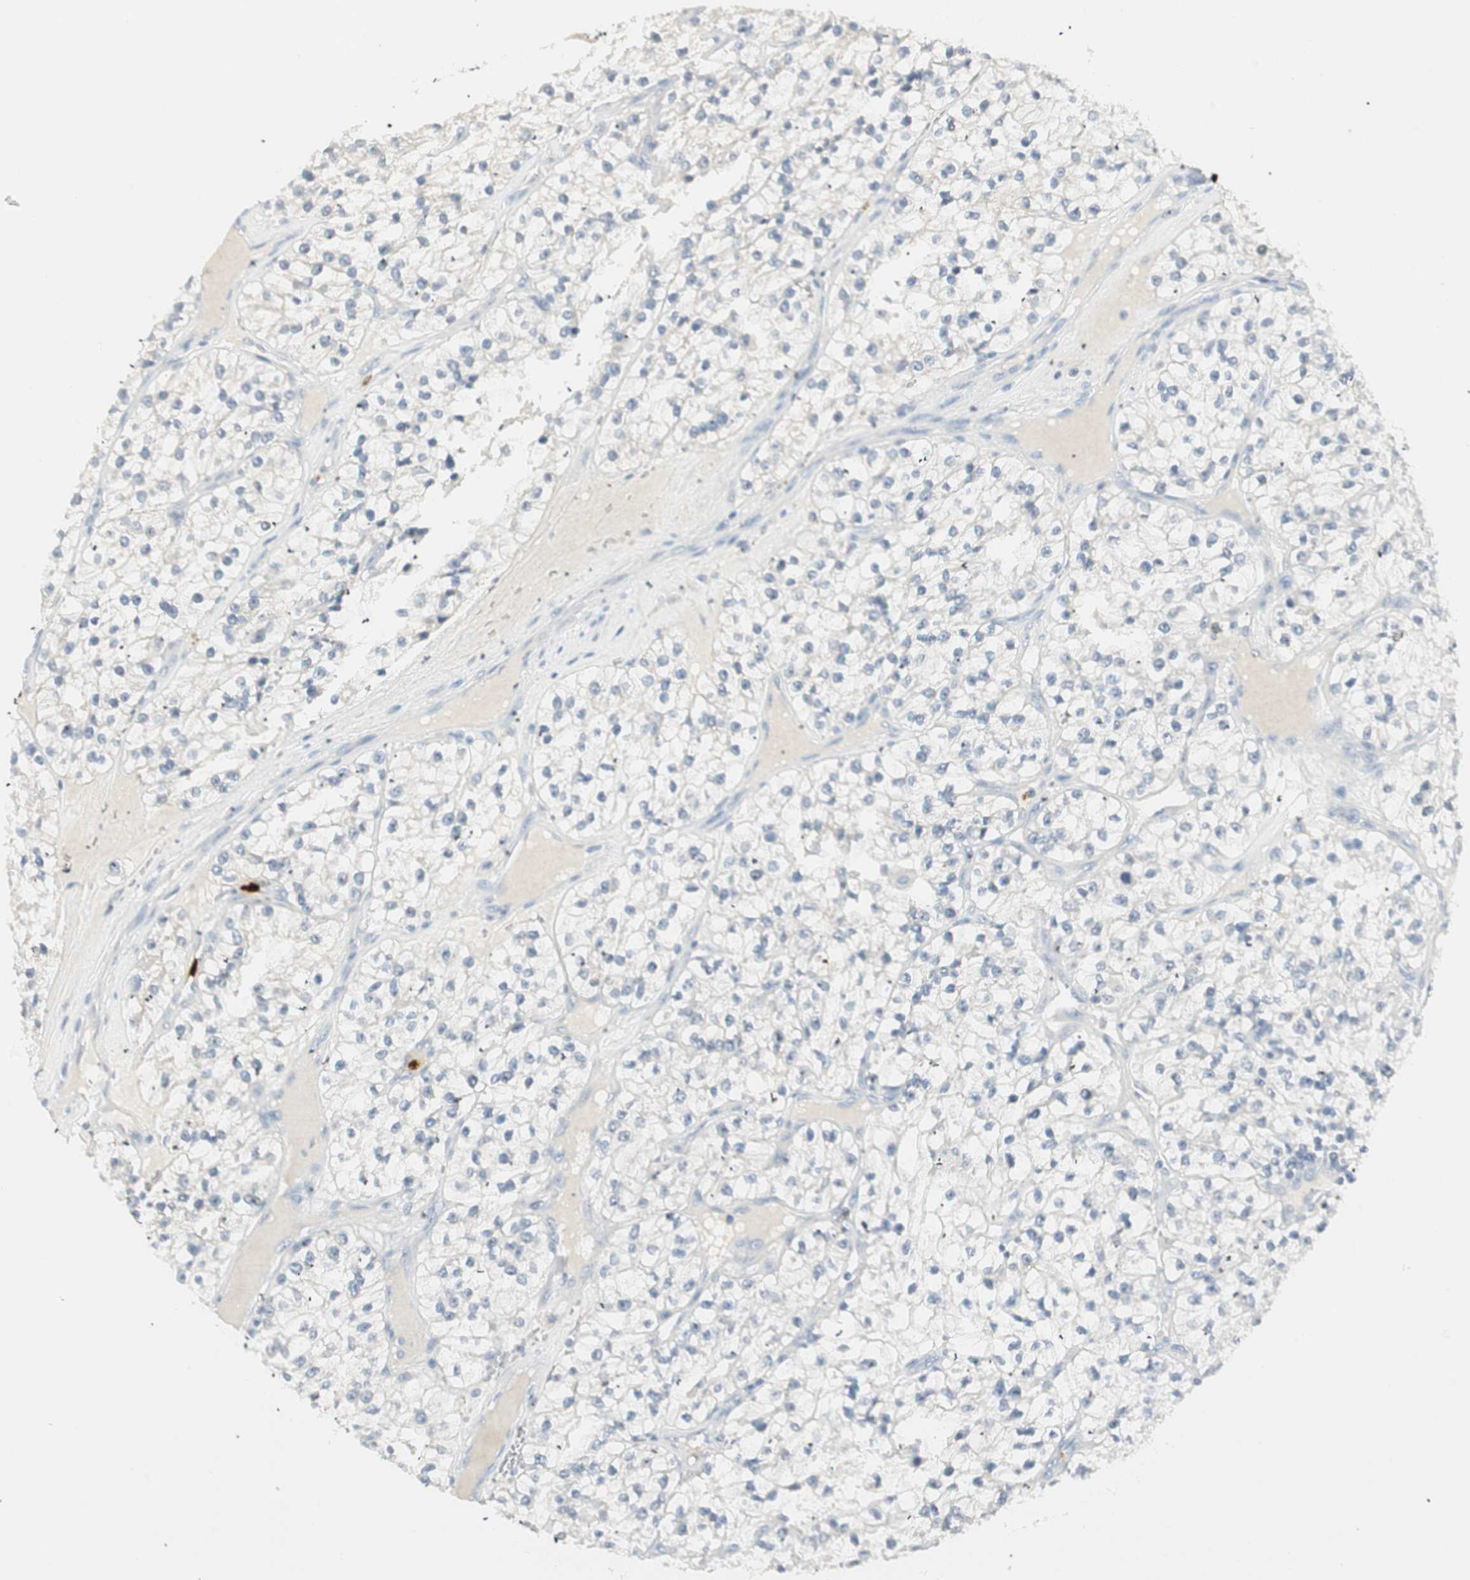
{"staining": {"intensity": "negative", "quantity": "none", "location": "none"}, "tissue": "renal cancer", "cell_type": "Tumor cells", "image_type": "cancer", "snomed": [{"axis": "morphology", "description": "Adenocarcinoma, NOS"}, {"axis": "topography", "description": "Kidney"}], "caption": "An image of human renal cancer (adenocarcinoma) is negative for staining in tumor cells.", "gene": "PRTN3", "patient": {"sex": "female", "age": 57}}